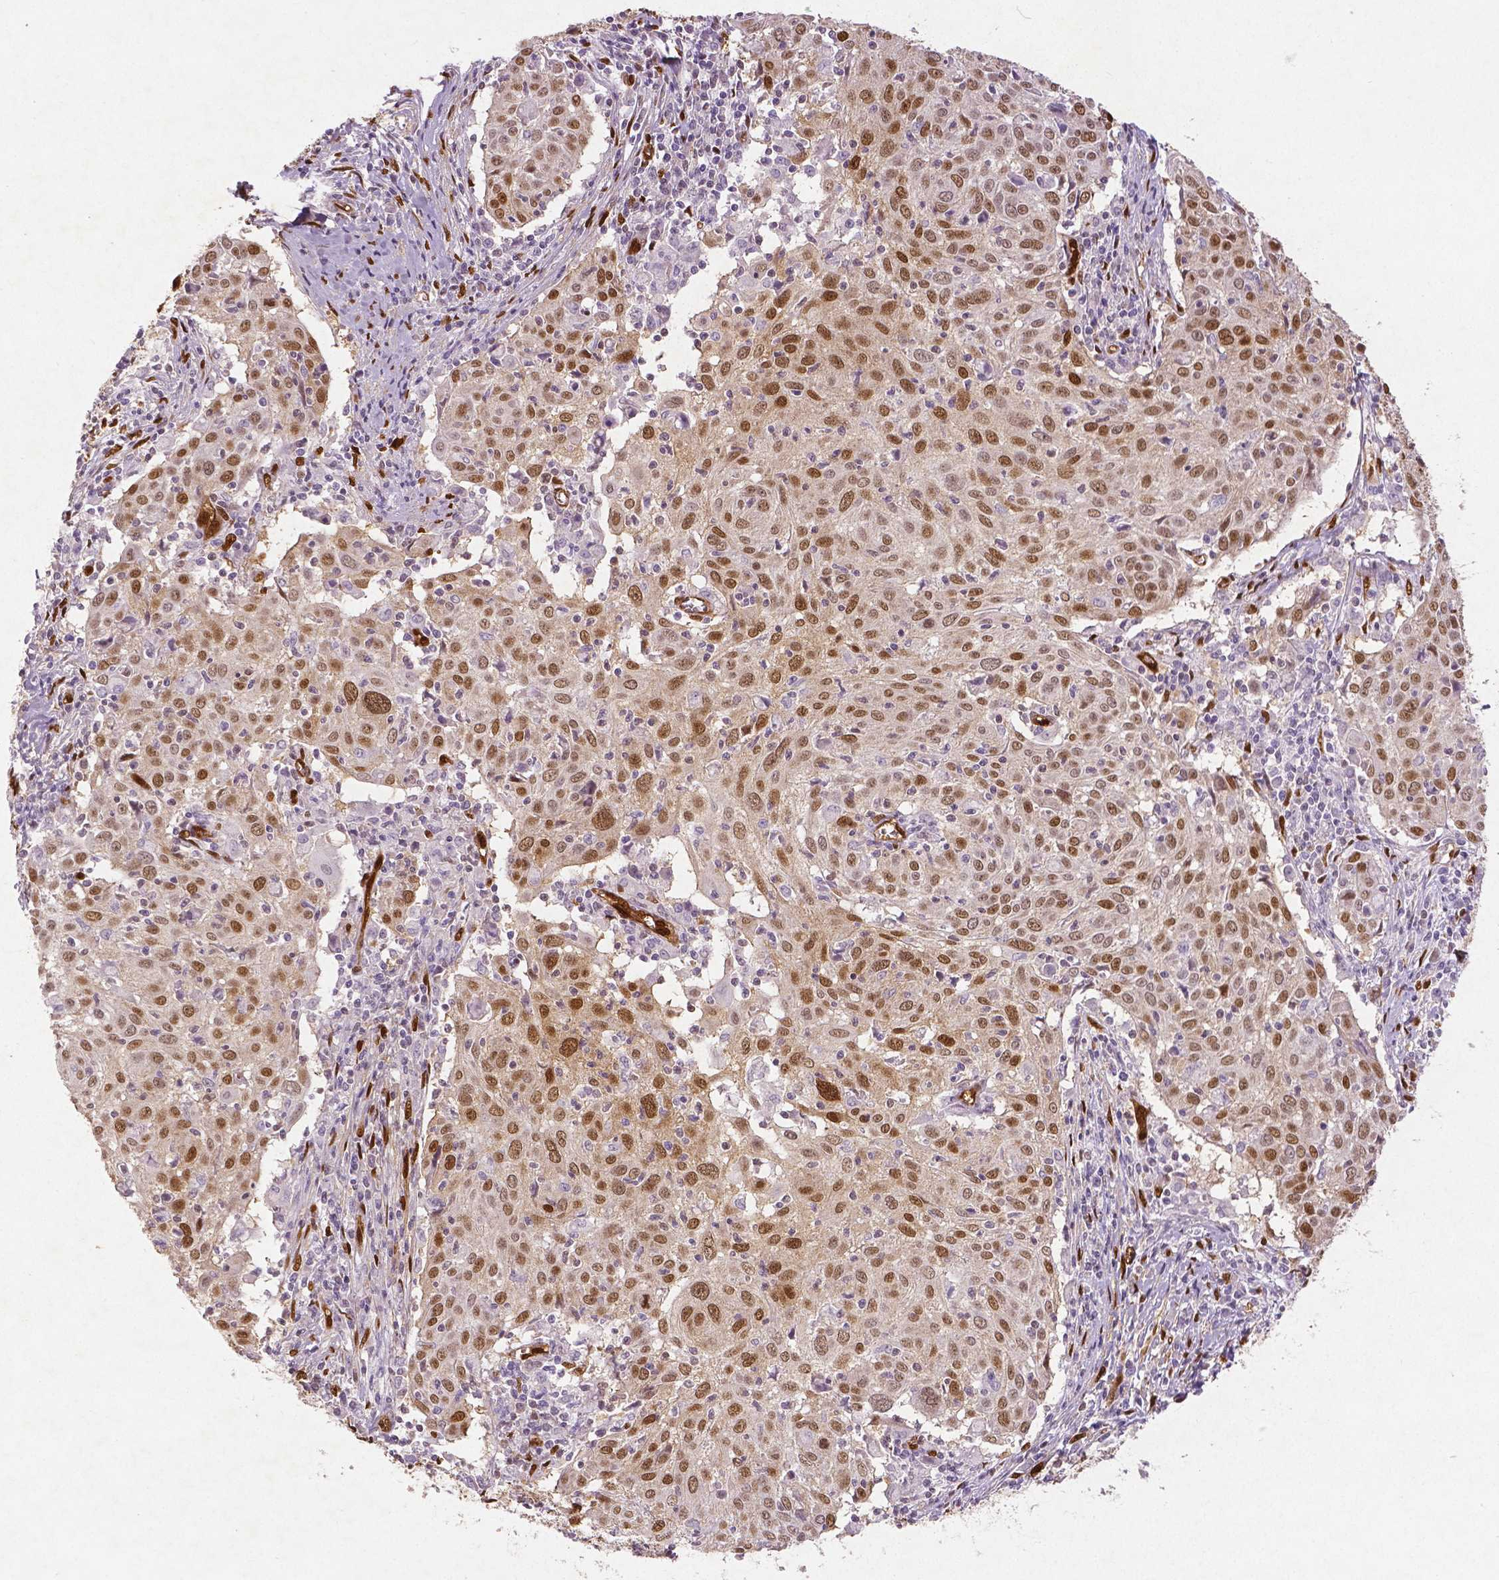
{"staining": {"intensity": "moderate", "quantity": ">75%", "location": "cytoplasmic/membranous,nuclear"}, "tissue": "cervical cancer", "cell_type": "Tumor cells", "image_type": "cancer", "snomed": [{"axis": "morphology", "description": "Squamous cell carcinoma, NOS"}, {"axis": "topography", "description": "Cervix"}], "caption": "Protein expression analysis of human cervical cancer reveals moderate cytoplasmic/membranous and nuclear staining in about >75% of tumor cells.", "gene": "WWTR1", "patient": {"sex": "female", "age": 39}}